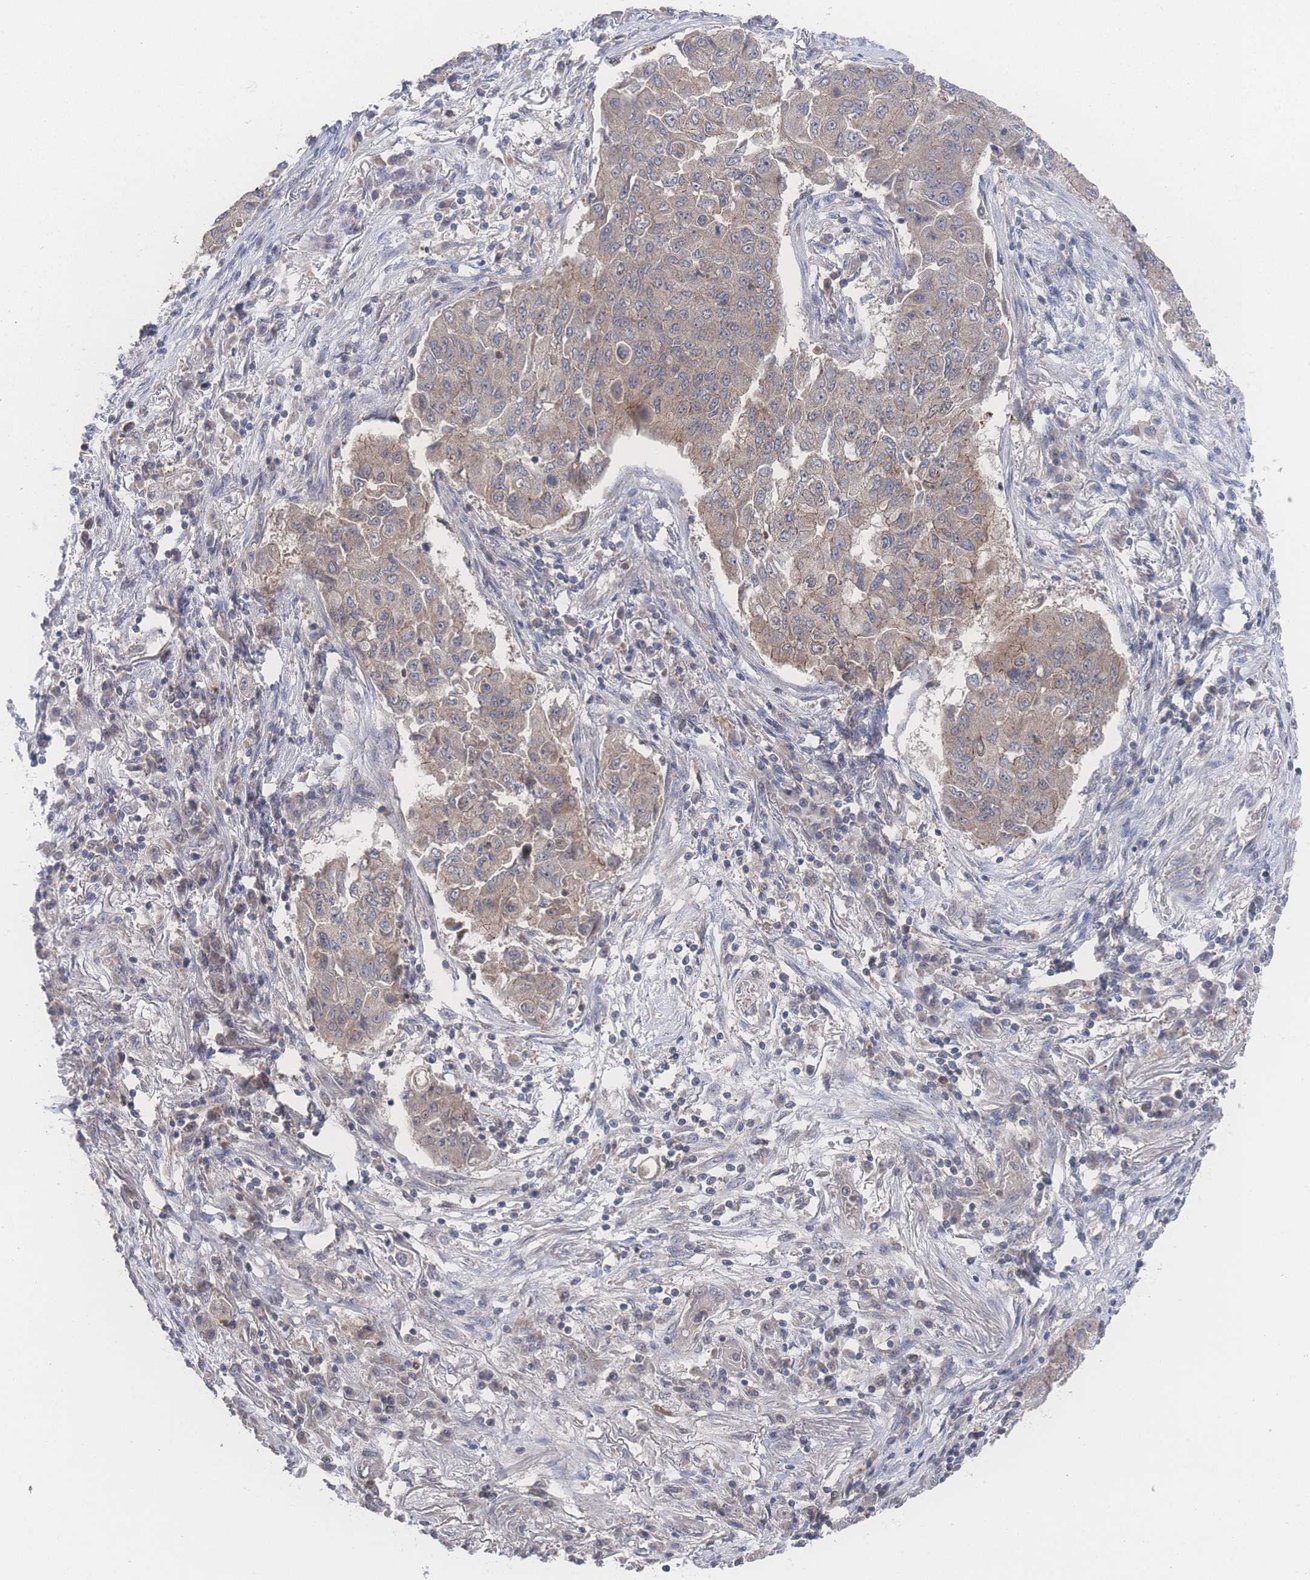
{"staining": {"intensity": "weak", "quantity": ">75%", "location": "cytoplasmic/membranous"}, "tissue": "lung cancer", "cell_type": "Tumor cells", "image_type": "cancer", "snomed": [{"axis": "morphology", "description": "Squamous cell carcinoma, NOS"}, {"axis": "topography", "description": "Lung"}], "caption": "The photomicrograph demonstrates staining of squamous cell carcinoma (lung), revealing weak cytoplasmic/membranous protein expression (brown color) within tumor cells.", "gene": "NBEAL1", "patient": {"sex": "male", "age": 74}}